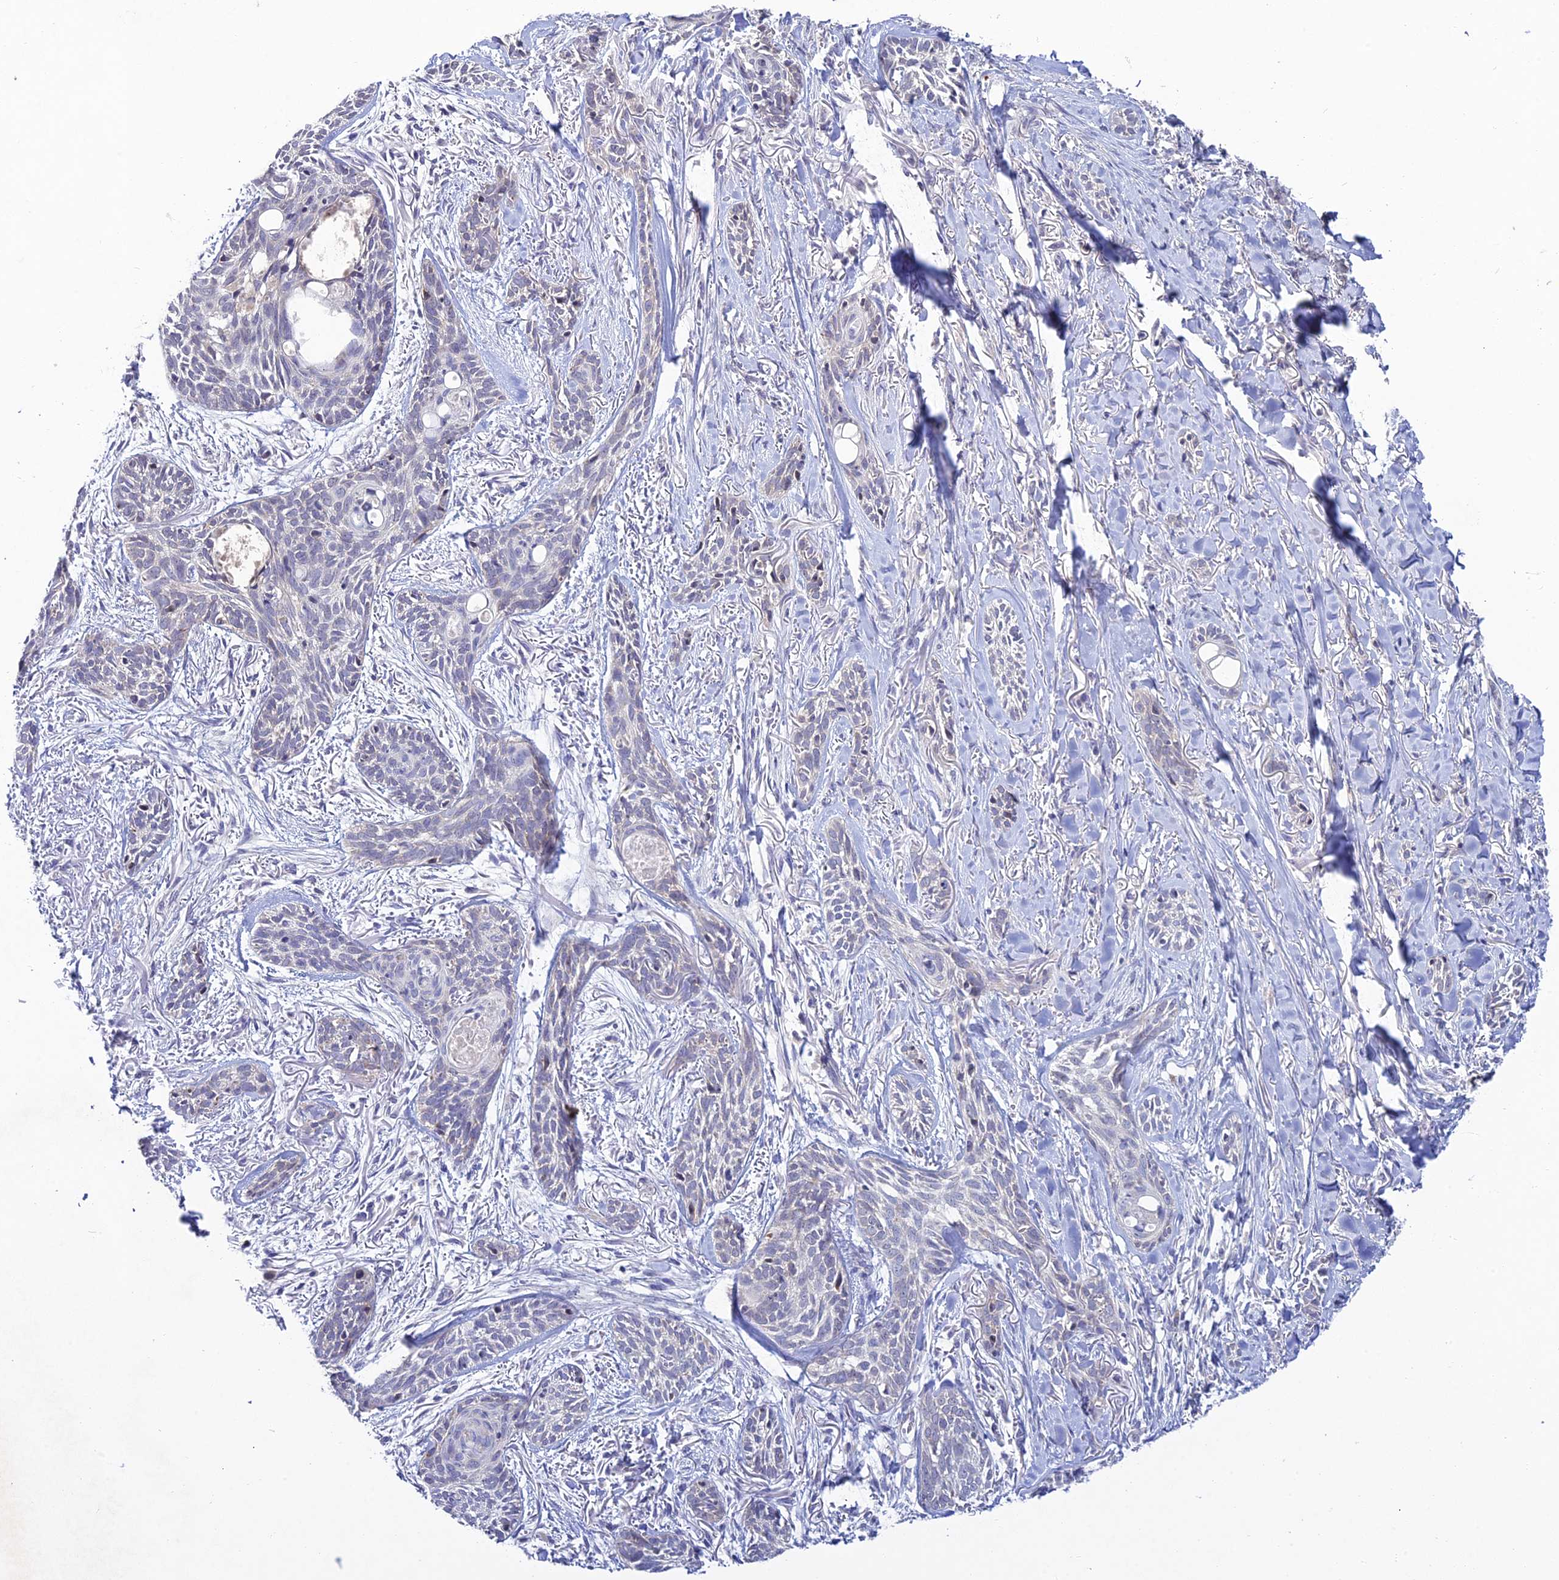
{"staining": {"intensity": "negative", "quantity": "none", "location": "none"}, "tissue": "skin cancer", "cell_type": "Tumor cells", "image_type": "cancer", "snomed": [{"axis": "morphology", "description": "Basal cell carcinoma"}, {"axis": "topography", "description": "Skin"}], "caption": "Tumor cells are negative for protein expression in human skin basal cell carcinoma.", "gene": "CHST5", "patient": {"sex": "female", "age": 59}}